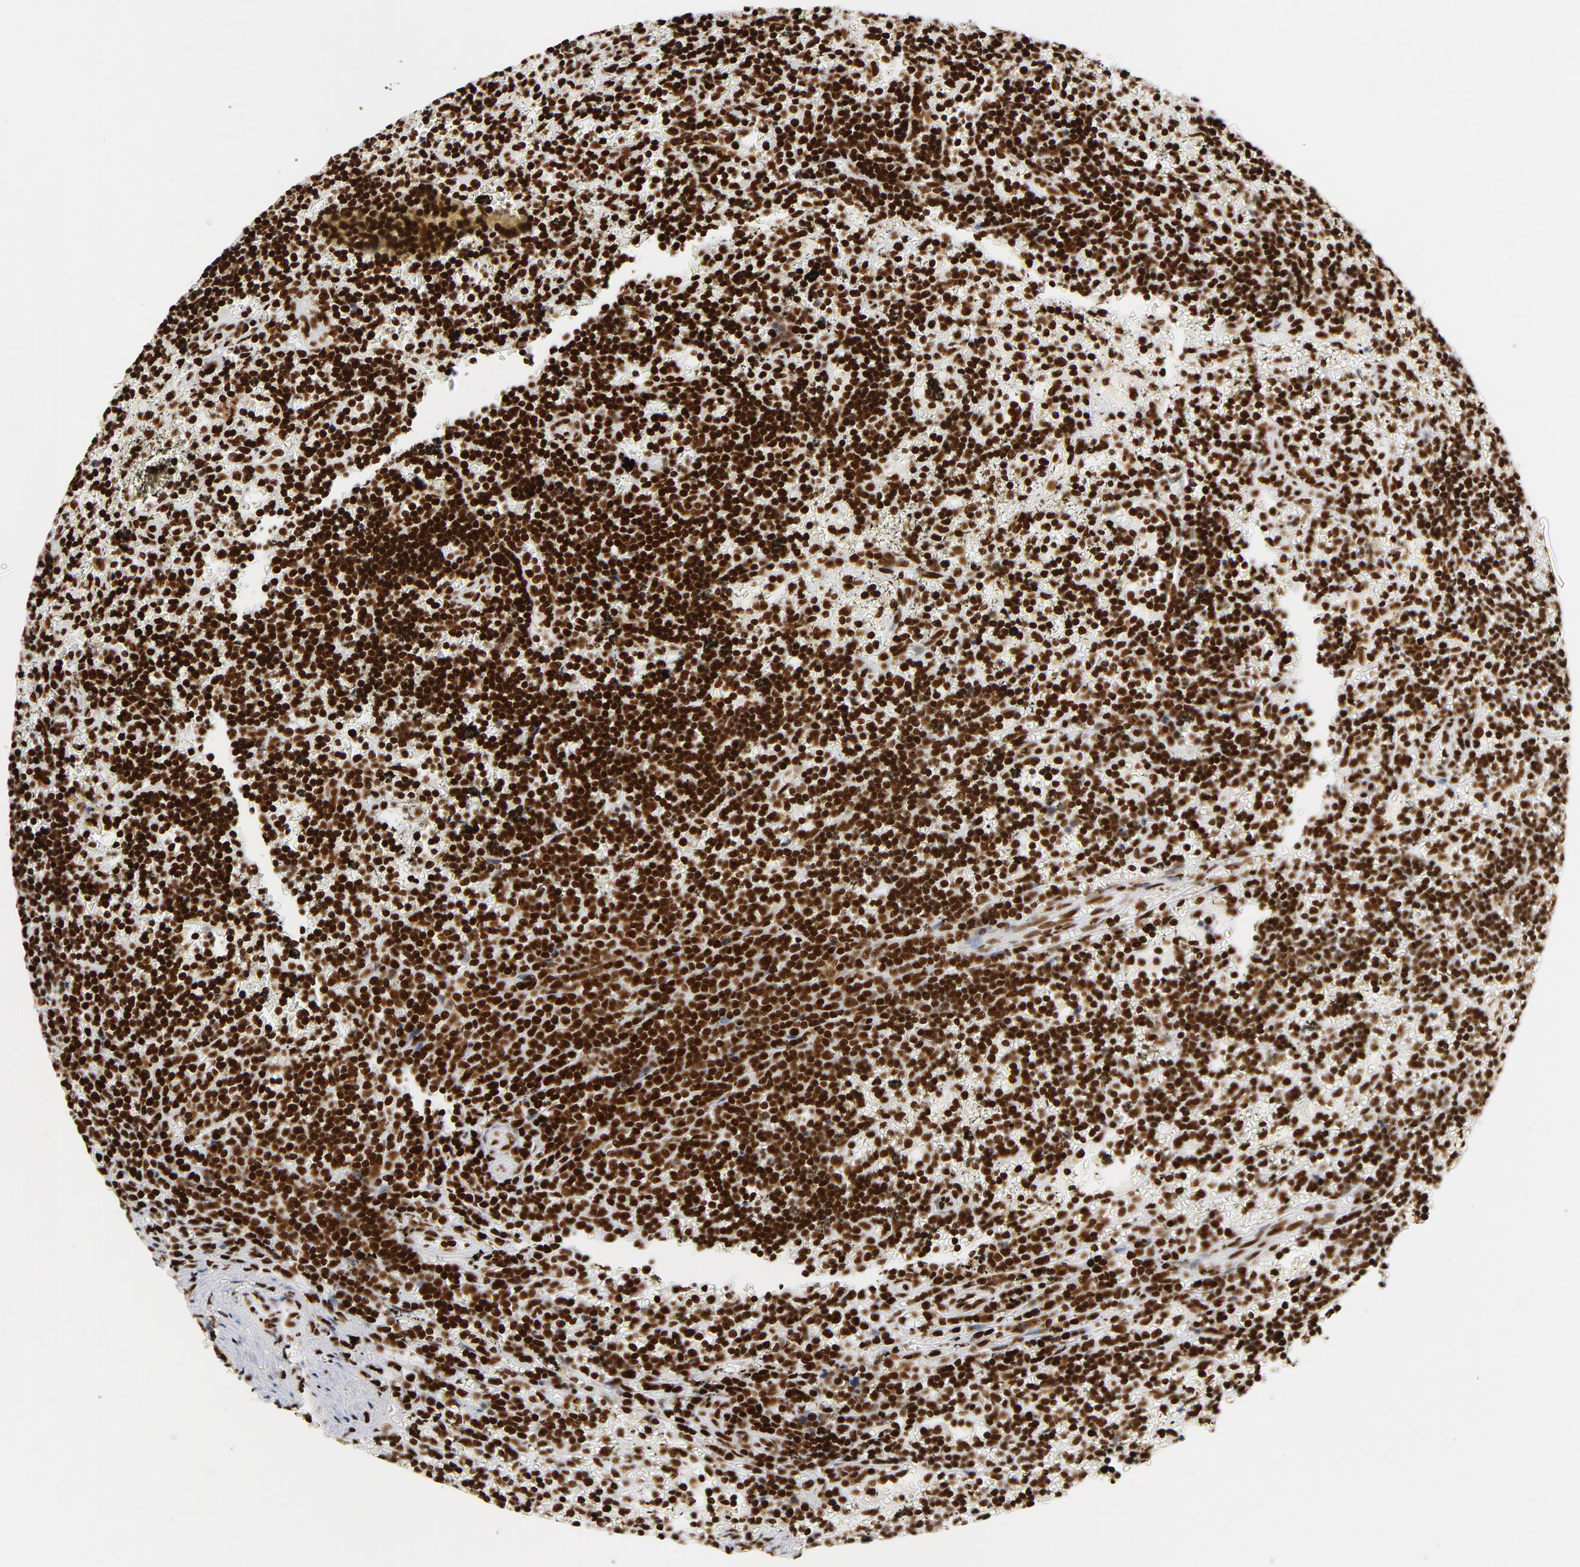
{"staining": {"intensity": "strong", "quantity": ">75%", "location": "nuclear"}, "tissue": "lymphoma", "cell_type": "Tumor cells", "image_type": "cancer", "snomed": [{"axis": "morphology", "description": "Malignant lymphoma, non-Hodgkin's type, Low grade"}, {"axis": "topography", "description": "Spleen"}], "caption": "Tumor cells show strong nuclear positivity in about >75% of cells in lymphoma.", "gene": "XRCC6", "patient": {"sex": "male", "age": 60}}